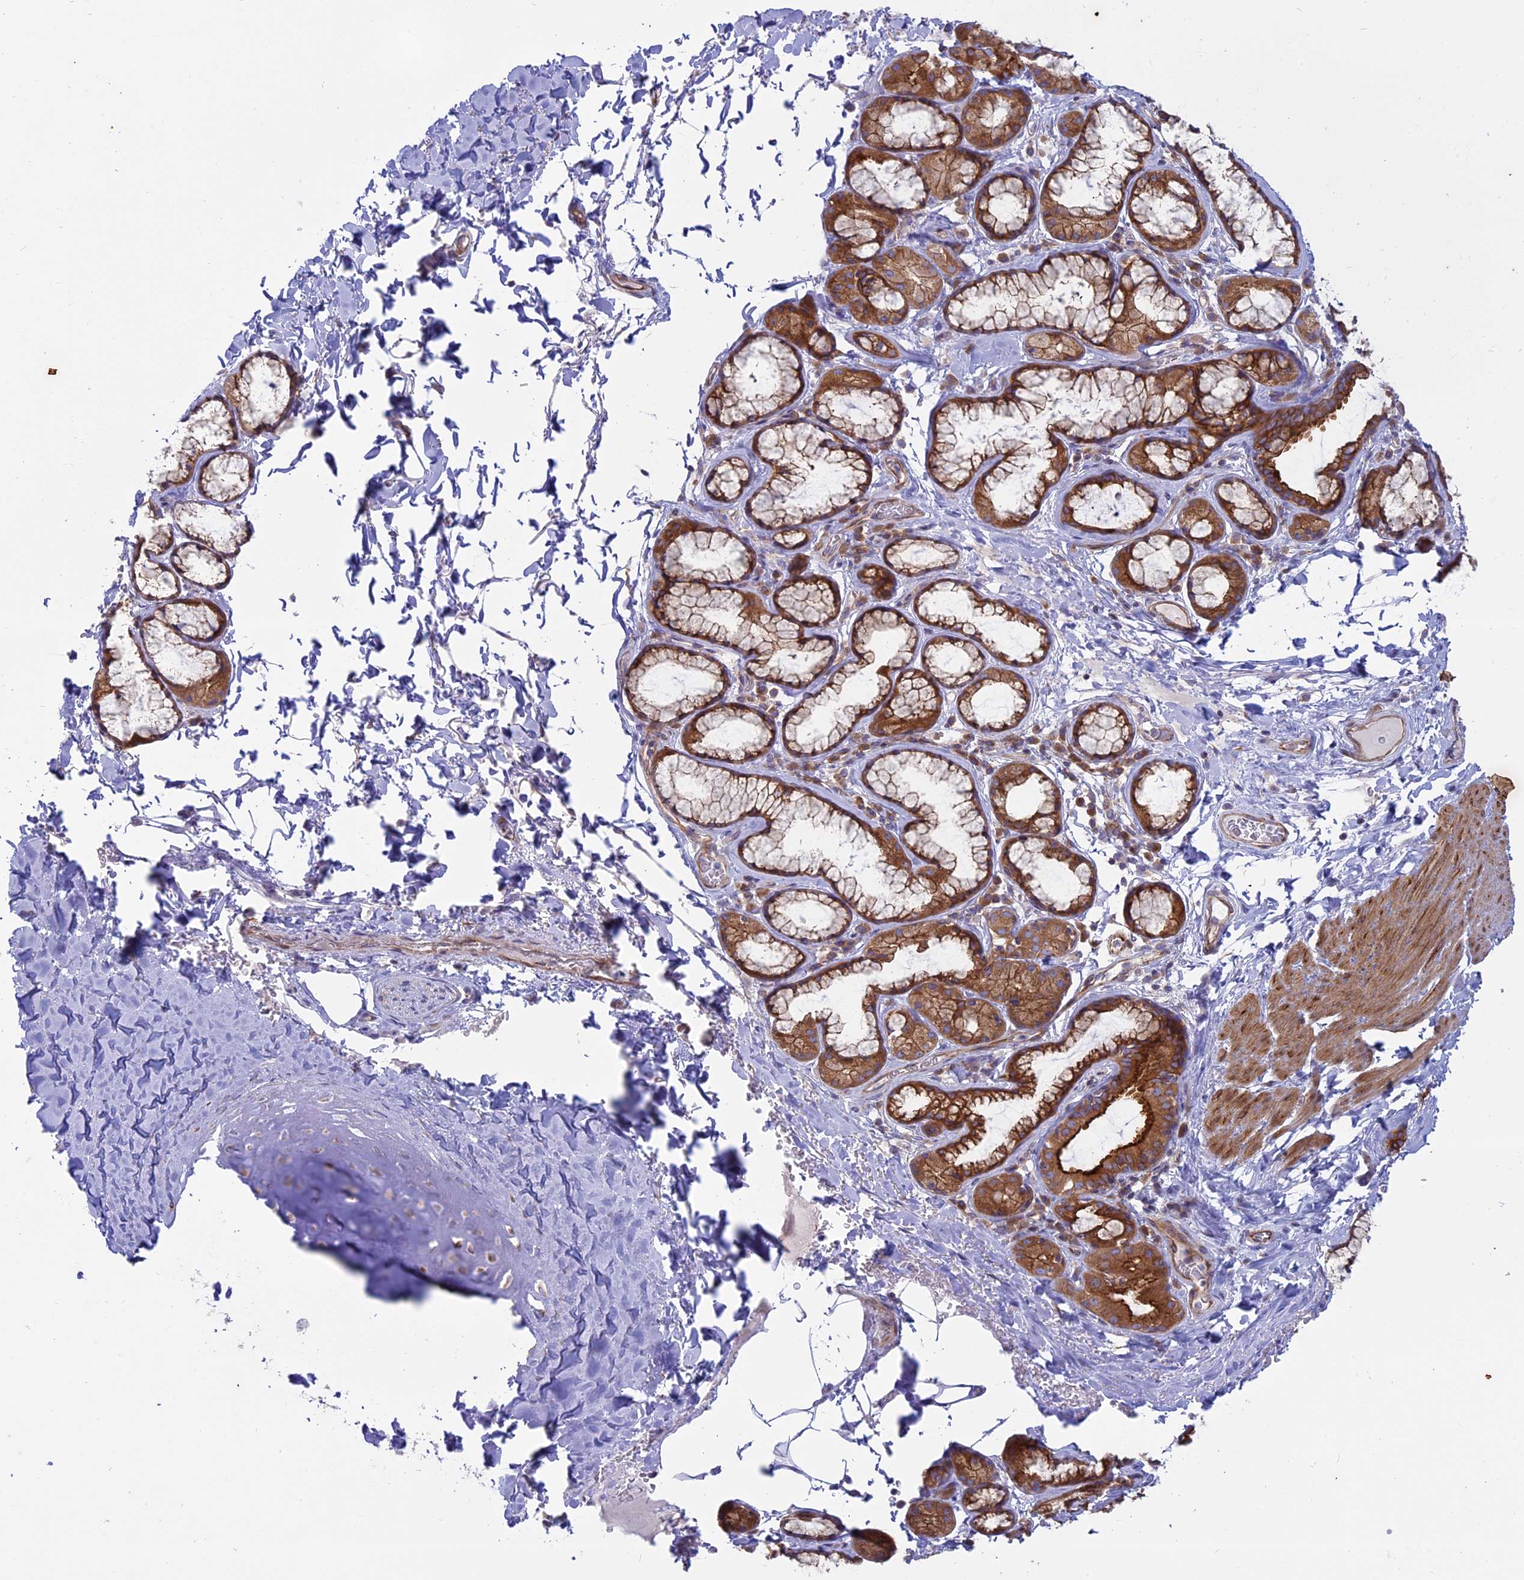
{"staining": {"intensity": "negative", "quantity": "none", "location": "none"}, "tissue": "adipose tissue", "cell_type": "Adipocytes", "image_type": "normal", "snomed": [{"axis": "morphology", "description": "Normal tissue, NOS"}, {"axis": "topography", "description": "Cartilage tissue"}], "caption": "Human adipose tissue stained for a protein using IHC shows no positivity in adipocytes.", "gene": "MYO5B", "patient": {"sex": "female", "age": 63}}